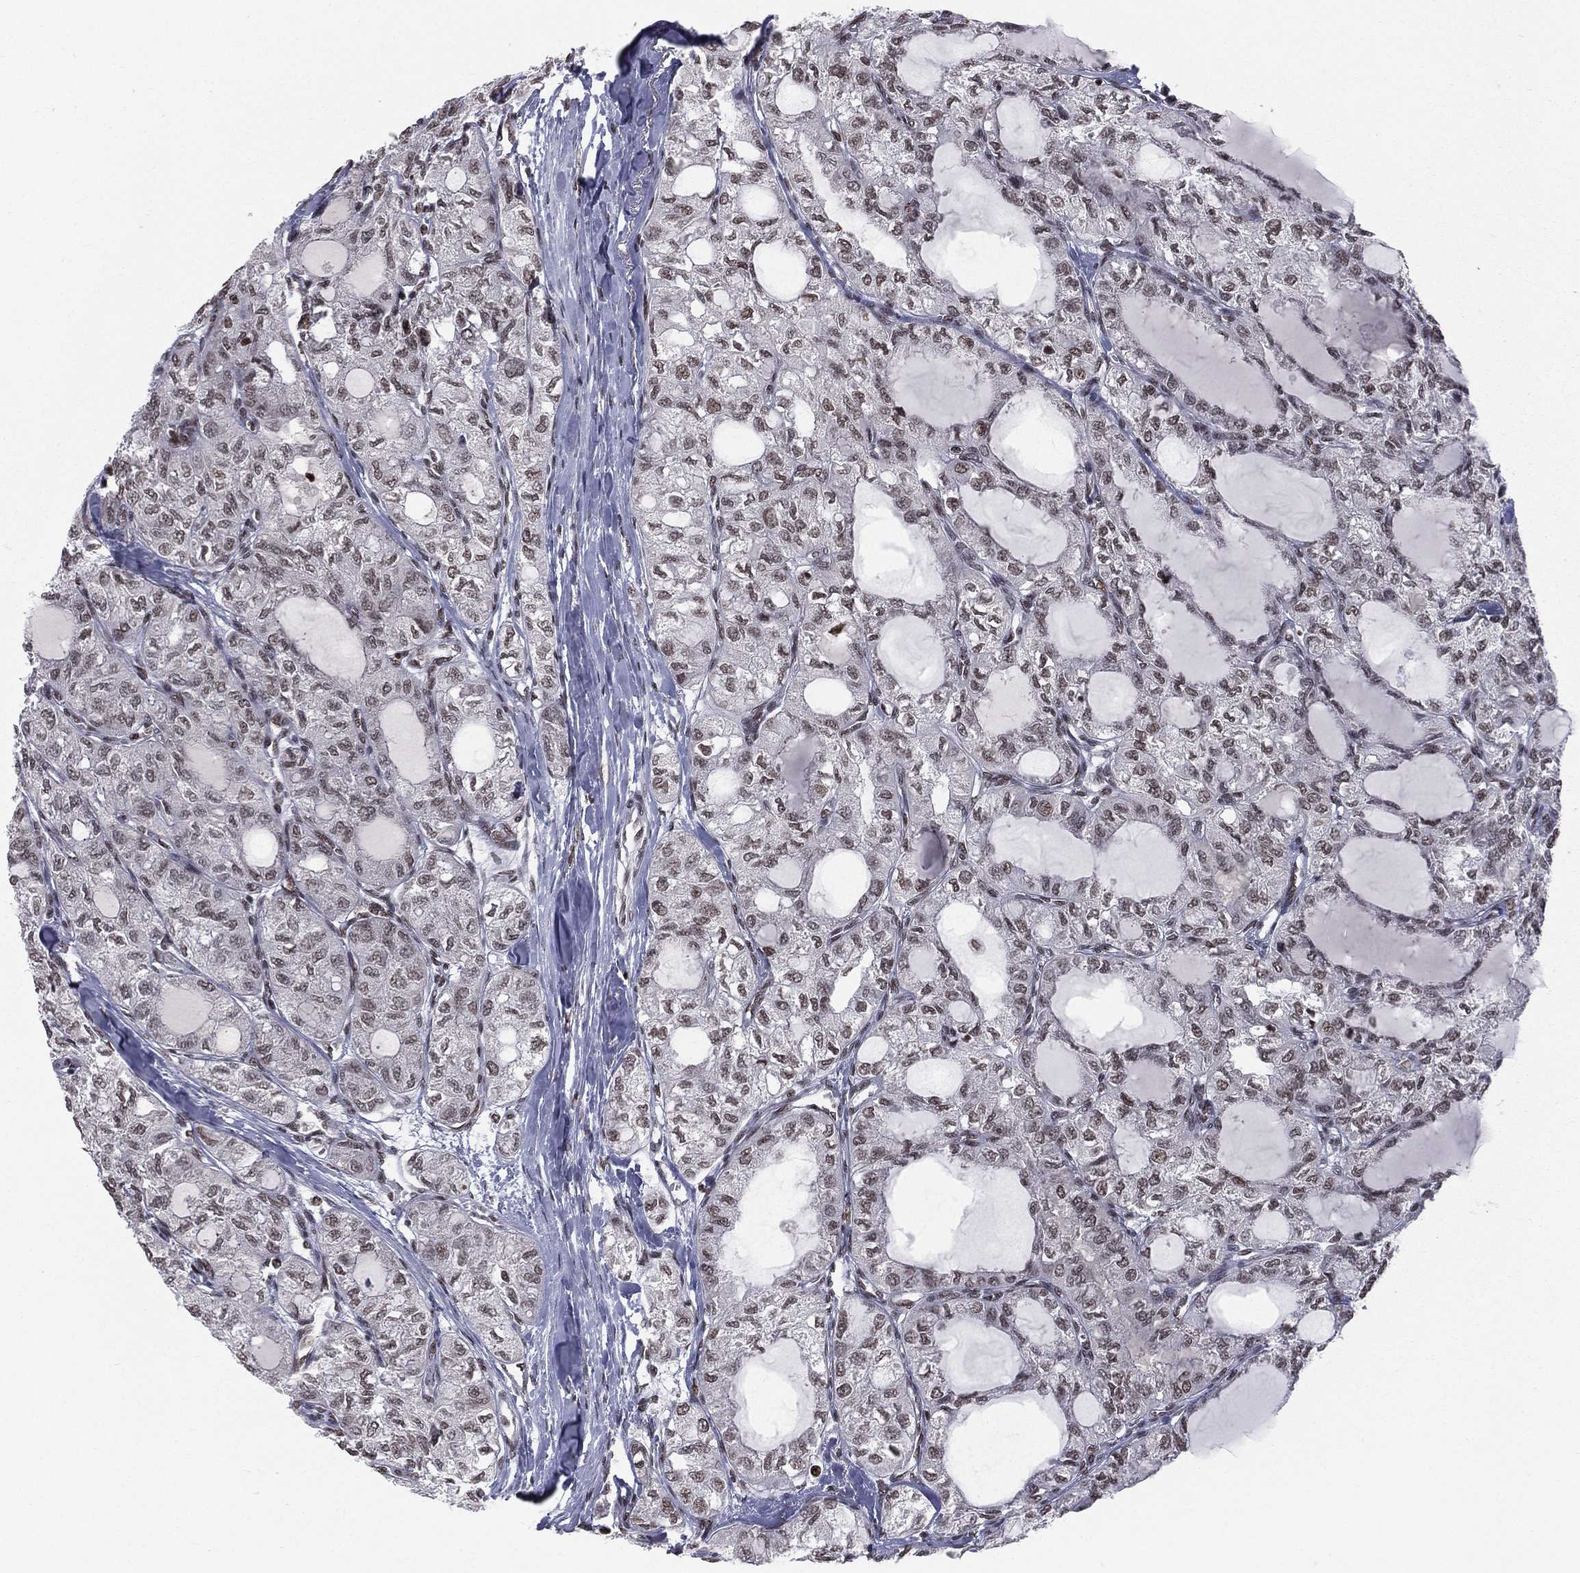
{"staining": {"intensity": "moderate", "quantity": "<25%", "location": "nuclear"}, "tissue": "thyroid cancer", "cell_type": "Tumor cells", "image_type": "cancer", "snomed": [{"axis": "morphology", "description": "Follicular adenoma carcinoma, NOS"}, {"axis": "topography", "description": "Thyroid gland"}], "caption": "Human follicular adenoma carcinoma (thyroid) stained with a brown dye exhibits moderate nuclear positive expression in approximately <25% of tumor cells.", "gene": "RFX7", "patient": {"sex": "male", "age": 75}}